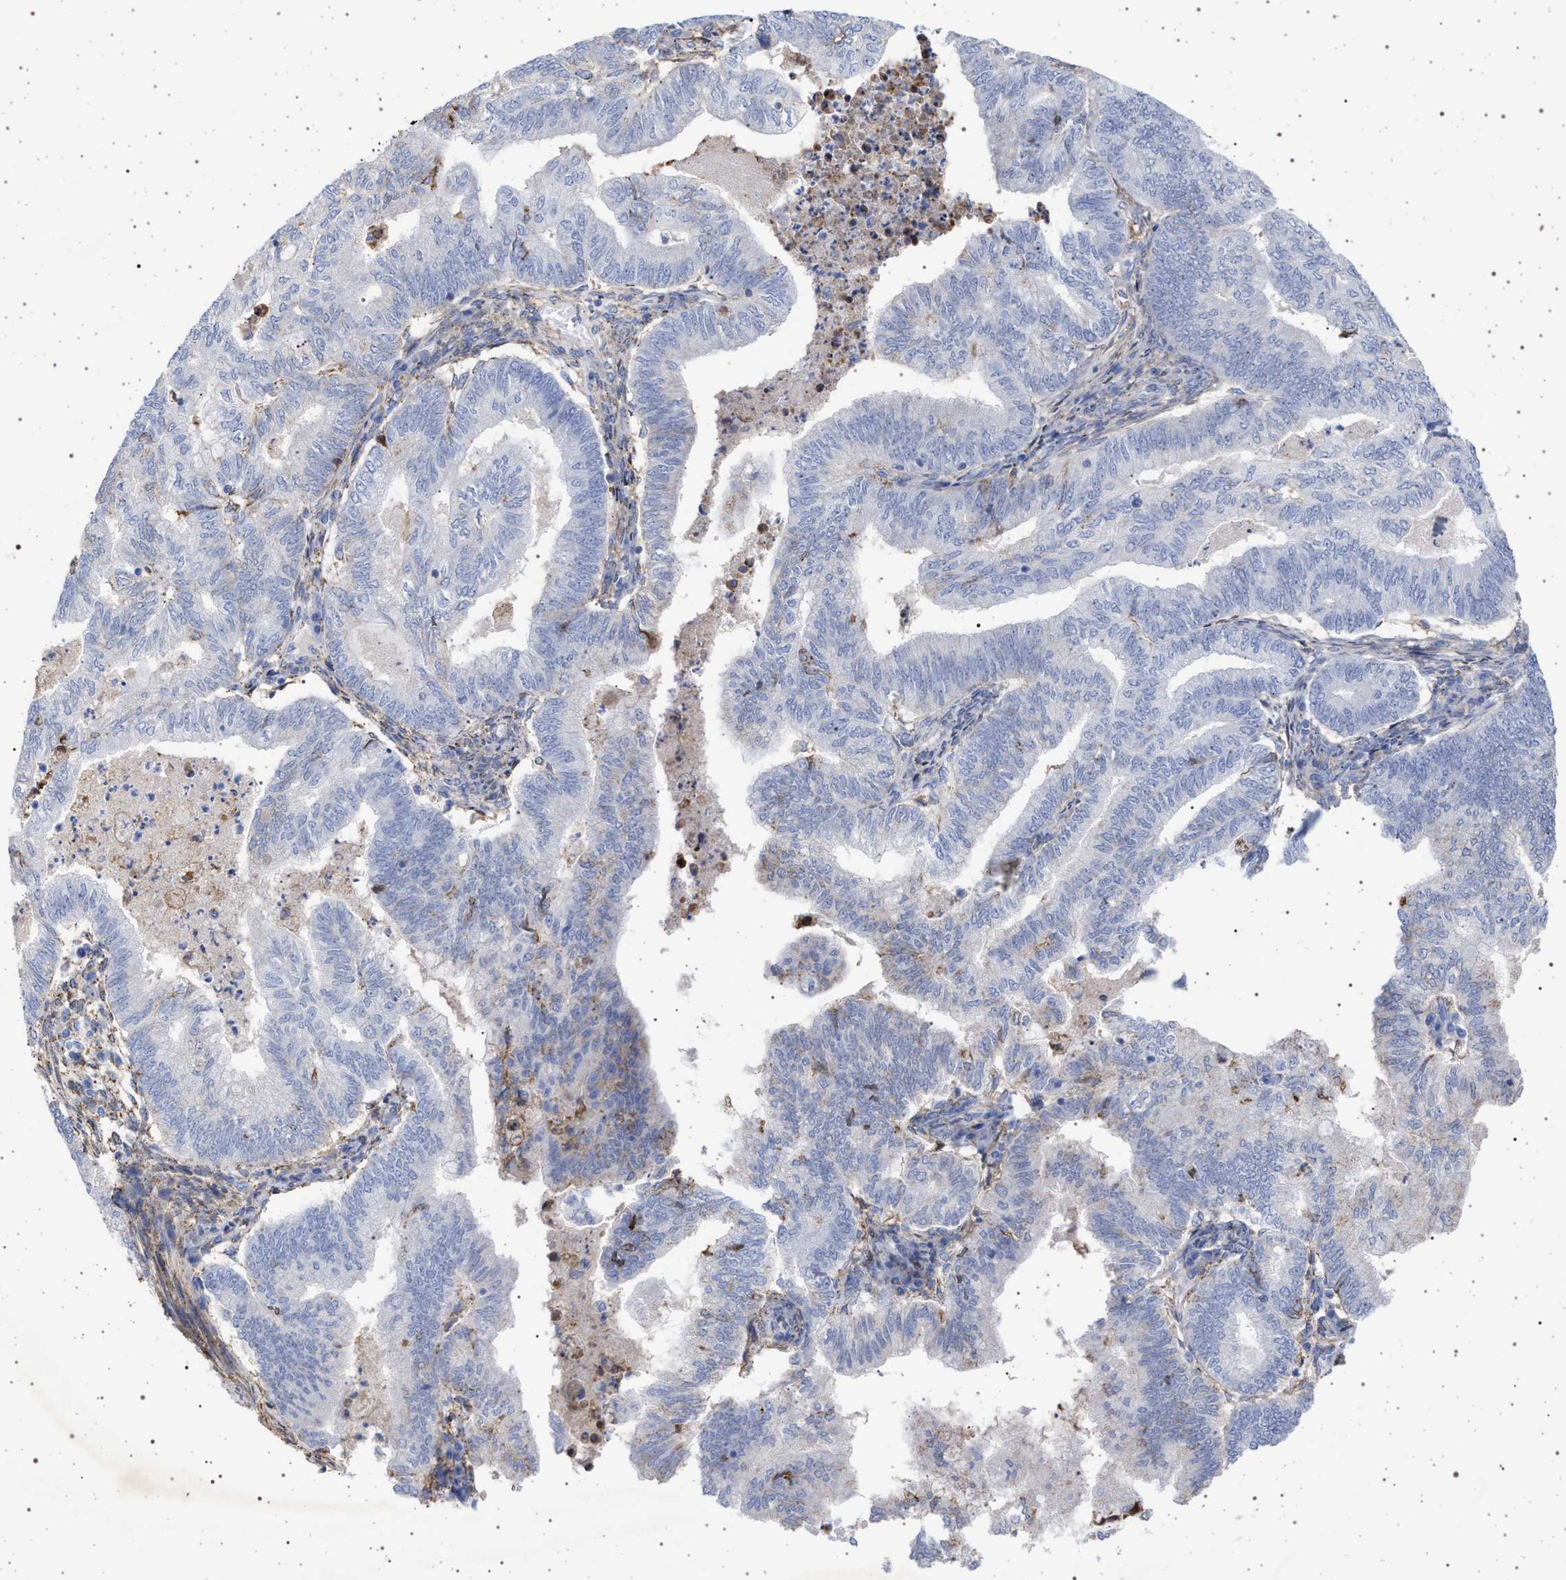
{"staining": {"intensity": "negative", "quantity": "none", "location": "none"}, "tissue": "endometrial cancer", "cell_type": "Tumor cells", "image_type": "cancer", "snomed": [{"axis": "morphology", "description": "Polyp, NOS"}, {"axis": "morphology", "description": "Adenocarcinoma, NOS"}, {"axis": "morphology", "description": "Adenoma, NOS"}, {"axis": "topography", "description": "Endometrium"}], "caption": "This image is of endometrial cancer (polyp) stained with immunohistochemistry to label a protein in brown with the nuclei are counter-stained blue. There is no staining in tumor cells.", "gene": "PLG", "patient": {"sex": "female", "age": 79}}